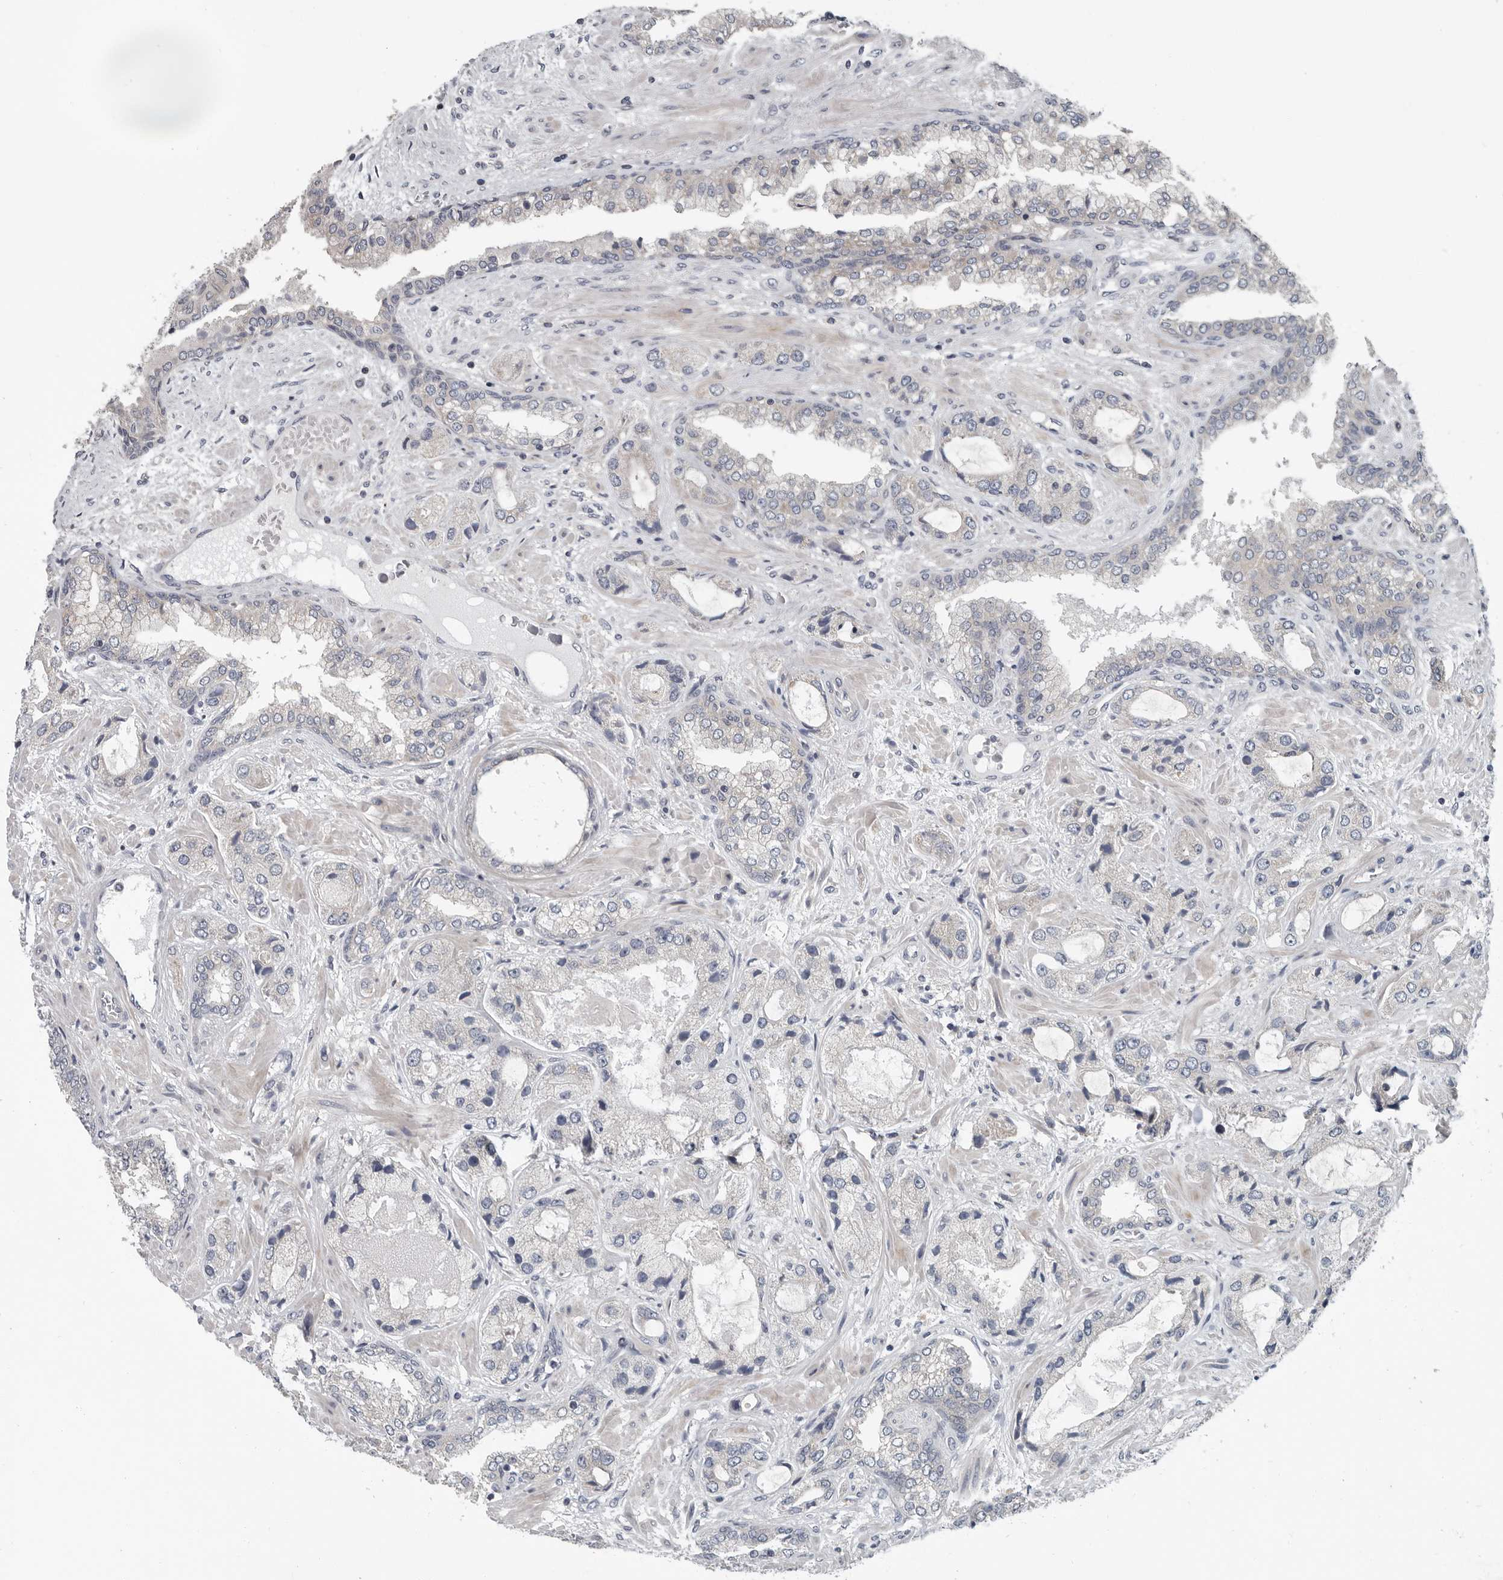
{"staining": {"intensity": "negative", "quantity": "none", "location": "none"}, "tissue": "prostate cancer", "cell_type": "Tumor cells", "image_type": "cancer", "snomed": [{"axis": "morphology", "description": "Normal tissue, NOS"}, {"axis": "morphology", "description": "Adenocarcinoma, High grade"}, {"axis": "topography", "description": "Prostate"}, {"axis": "topography", "description": "Peripheral nerve tissue"}], "caption": "Immunohistochemical staining of prostate cancer displays no significant expression in tumor cells. (Brightfield microscopy of DAB immunohistochemistry at high magnification).", "gene": "TMEM199", "patient": {"sex": "male", "age": 59}}